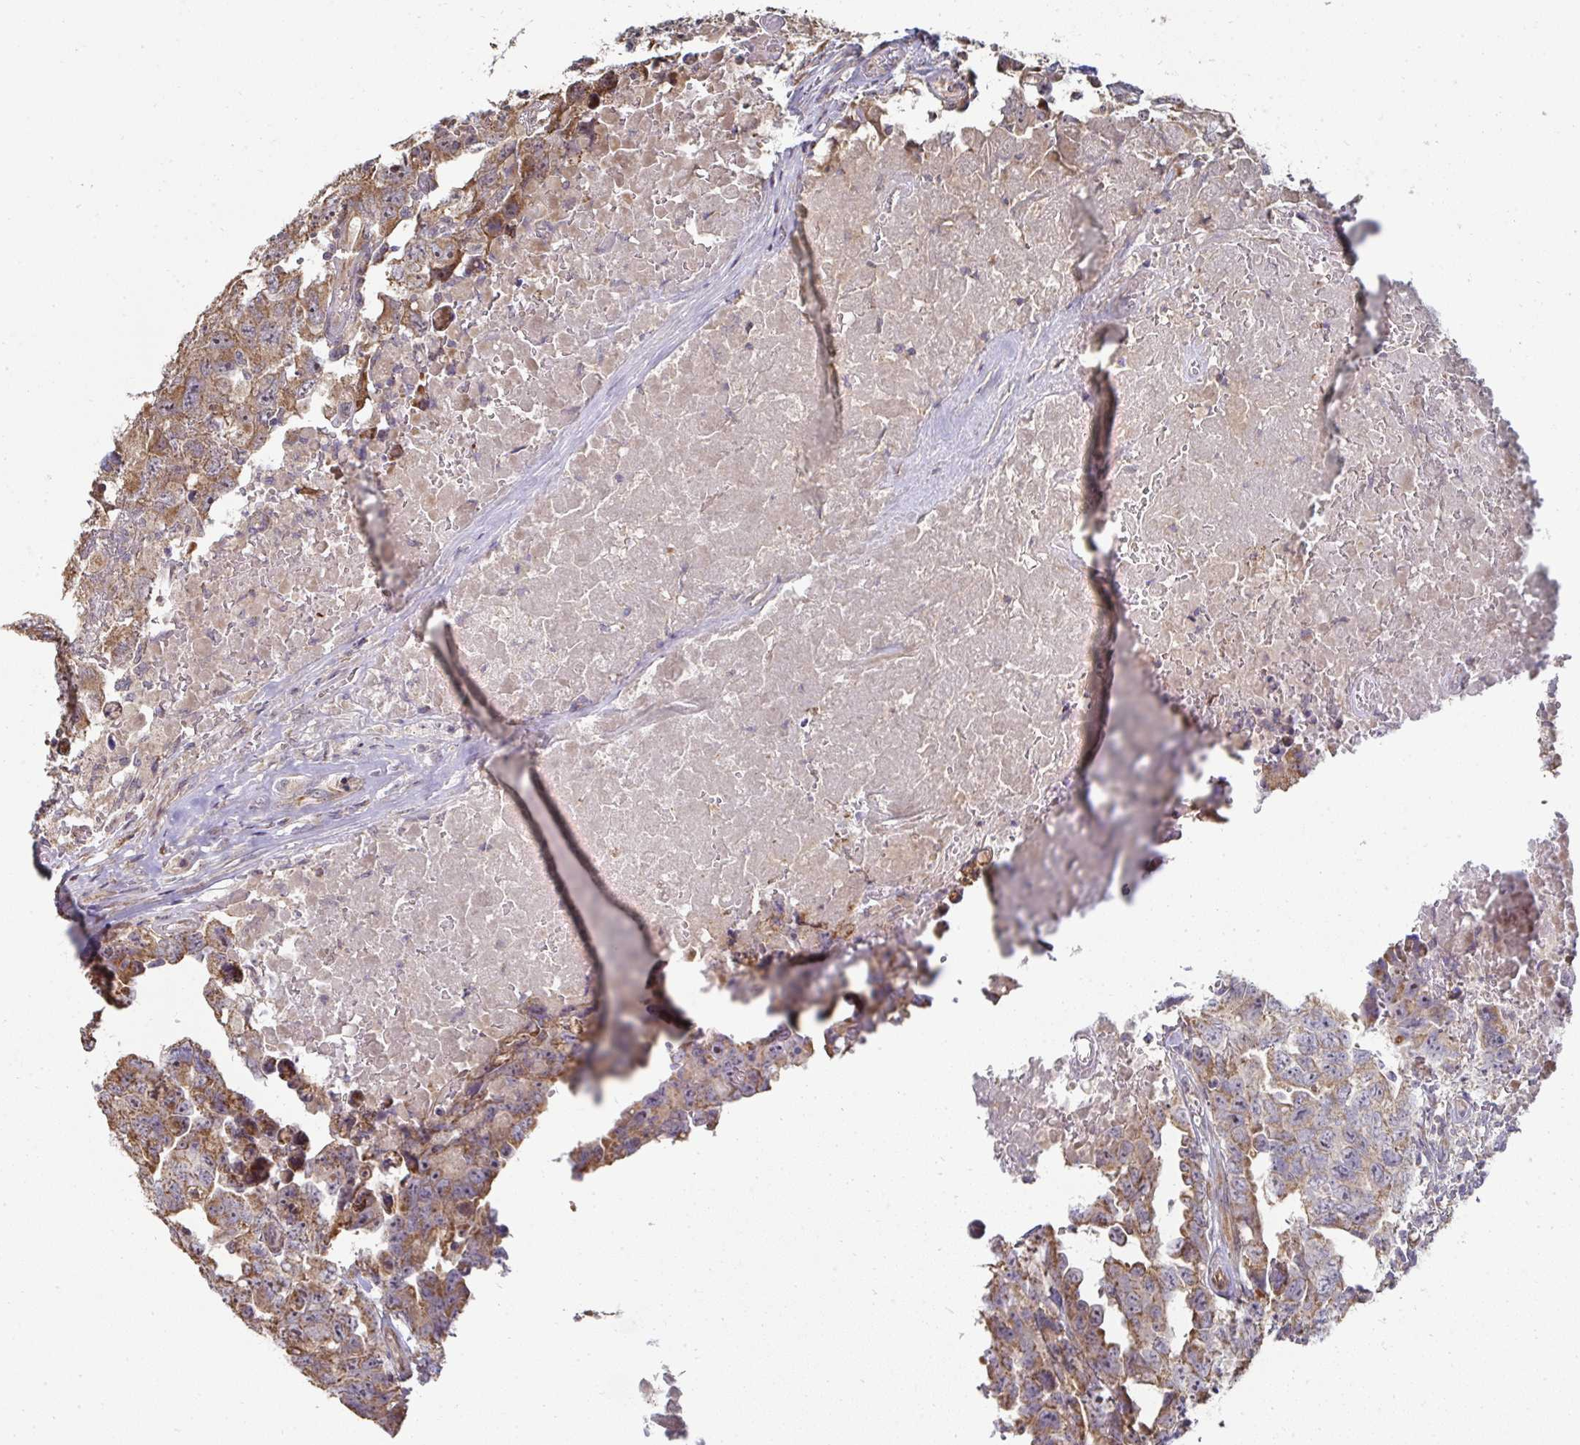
{"staining": {"intensity": "moderate", "quantity": ">75%", "location": "cytoplasmic/membranous"}, "tissue": "testis cancer", "cell_type": "Tumor cells", "image_type": "cancer", "snomed": [{"axis": "morphology", "description": "Carcinoma, Embryonal, NOS"}, {"axis": "topography", "description": "Testis"}], "caption": "Testis embryonal carcinoma stained for a protein reveals moderate cytoplasmic/membranous positivity in tumor cells.", "gene": "AGTPBP1", "patient": {"sex": "male", "age": 22}}